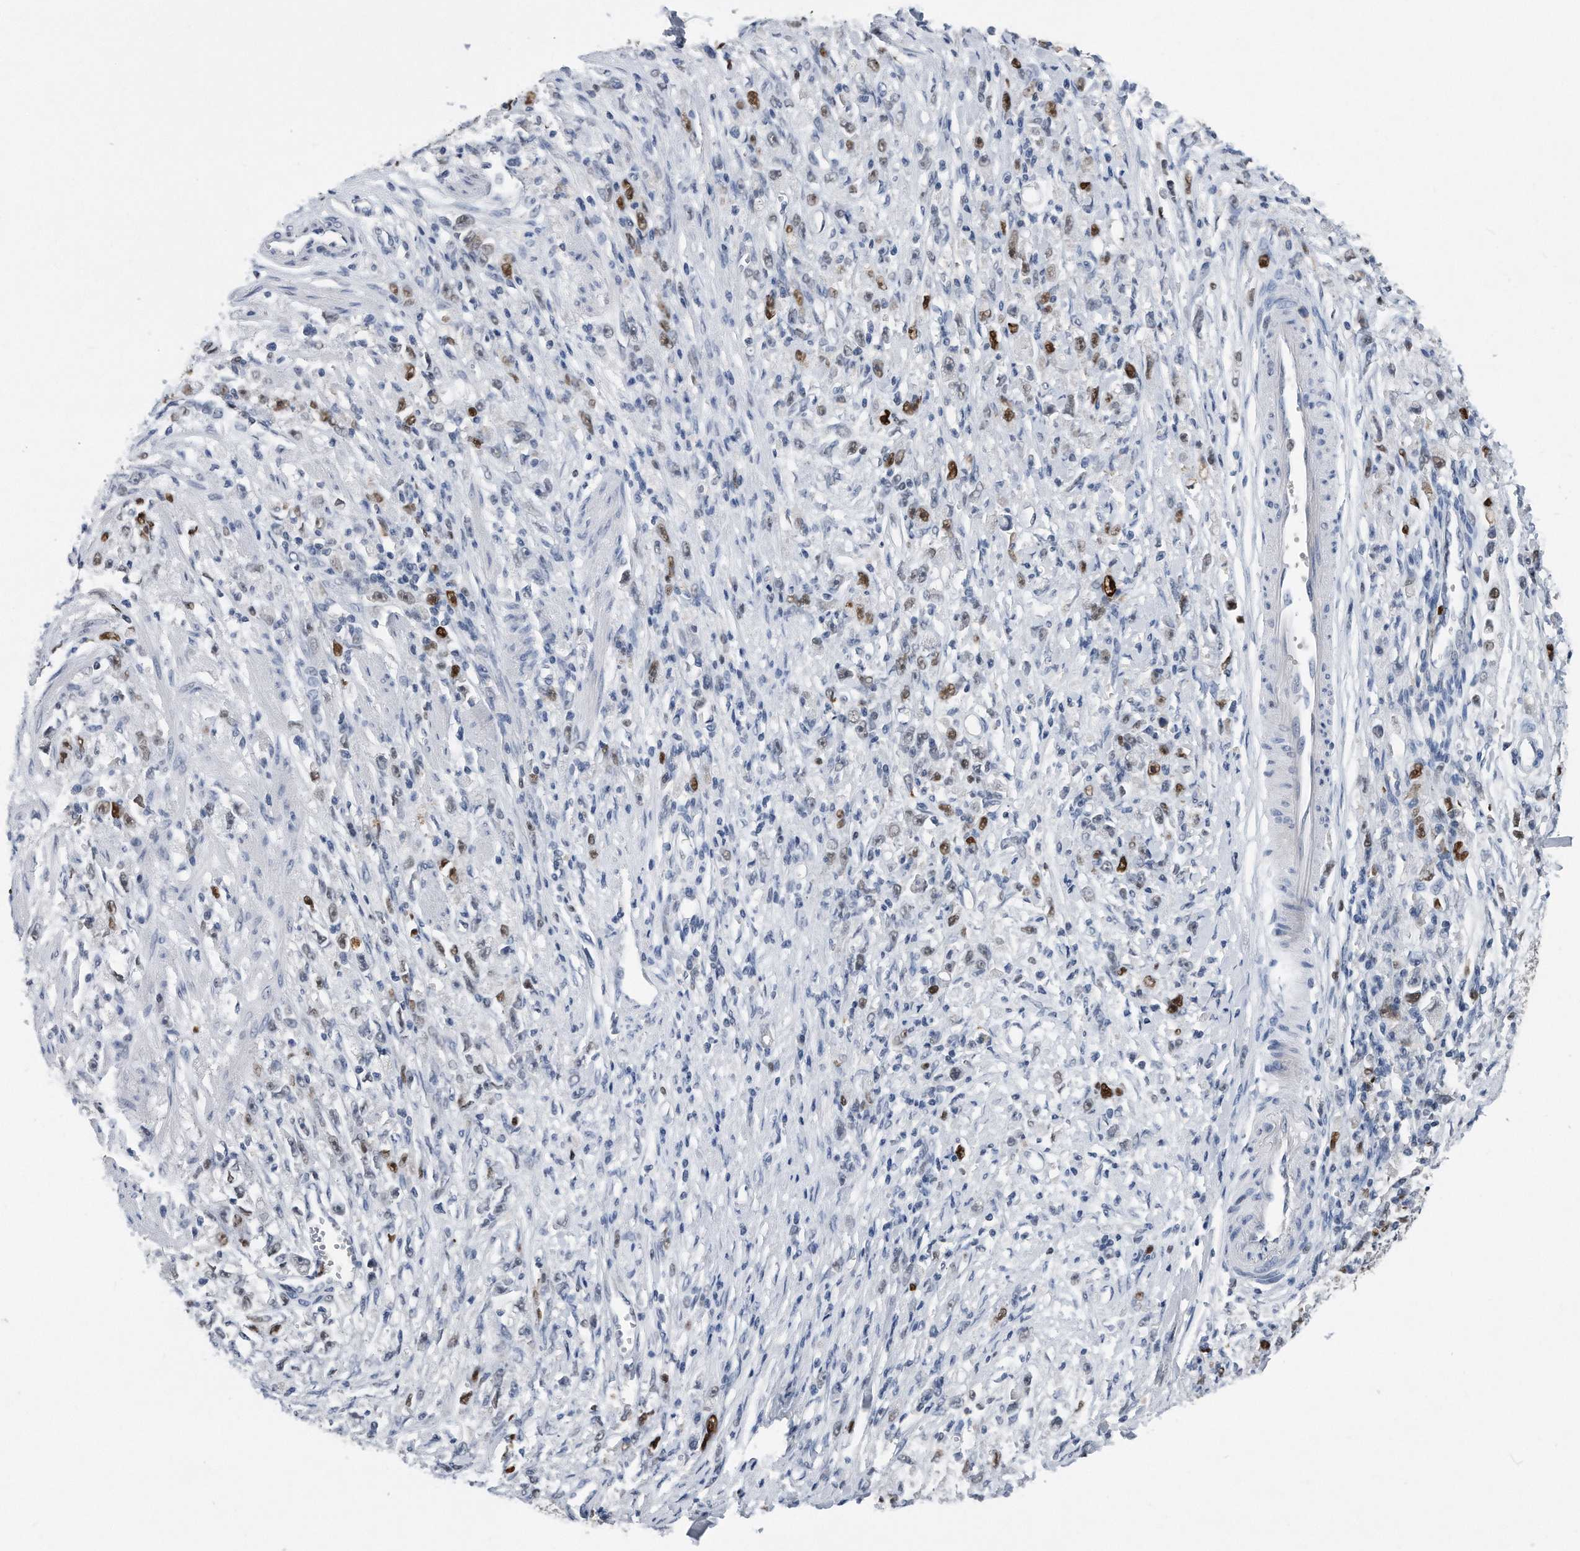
{"staining": {"intensity": "strong", "quantity": "25%-75%", "location": "nuclear"}, "tissue": "stomach cancer", "cell_type": "Tumor cells", "image_type": "cancer", "snomed": [{"axis": "morphology", "description": "Adenocarcinoma, NOS"}, {"axis": "topography", "description": "Stomach"}], "caption": "About 25%-75% of tumor cells in stomach adenocarcinoma demonstrate strong nuclear protein positivity as visualized by brown immunohistochemical staining.", "gene": "PCNA", "patient": {"sex": "female", "age": 59}}